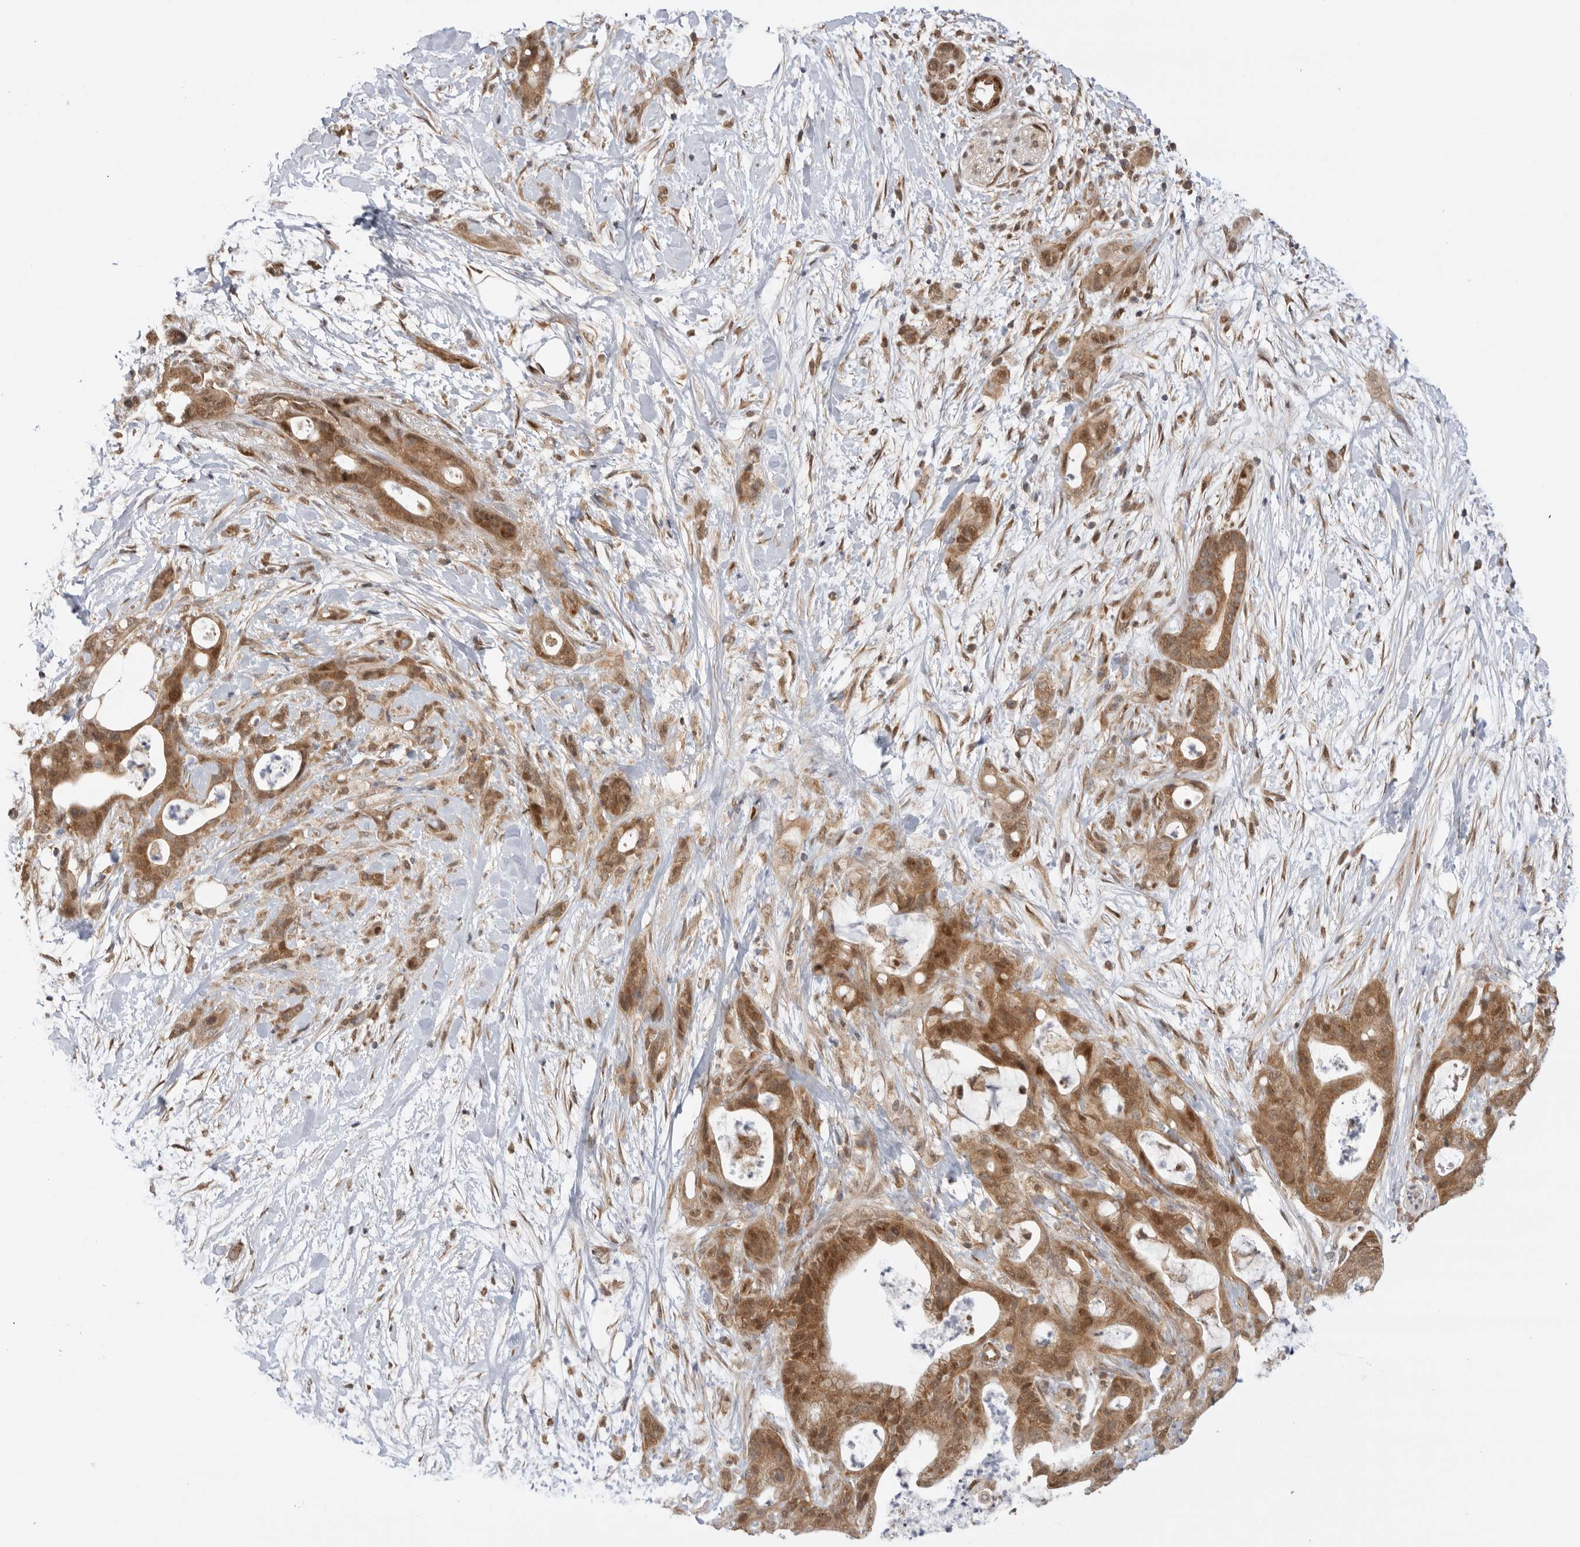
{"staining": {"intensity": "moderate", "quantity": ">75%", "location": "cytoplasmic/membranous,nuclear"}, "tissue": "pancreatic cancer", "cell_type": "Tumor cells", "image_type": "cancer", "snomed": [{"axis": "morphology", "description": "Adenocarcinoma, NOS"}, {"axis": "topography", "description": "Pancreas"}], "caption": "The micrograph shows staining of pancreatic cancer, revealing moderate cytoplasmic/membranous and nuclear protein positivity (brown color) within tumor cells.", "gene": "DCAF8", "patient": {"sex": "male", "age": 58}}